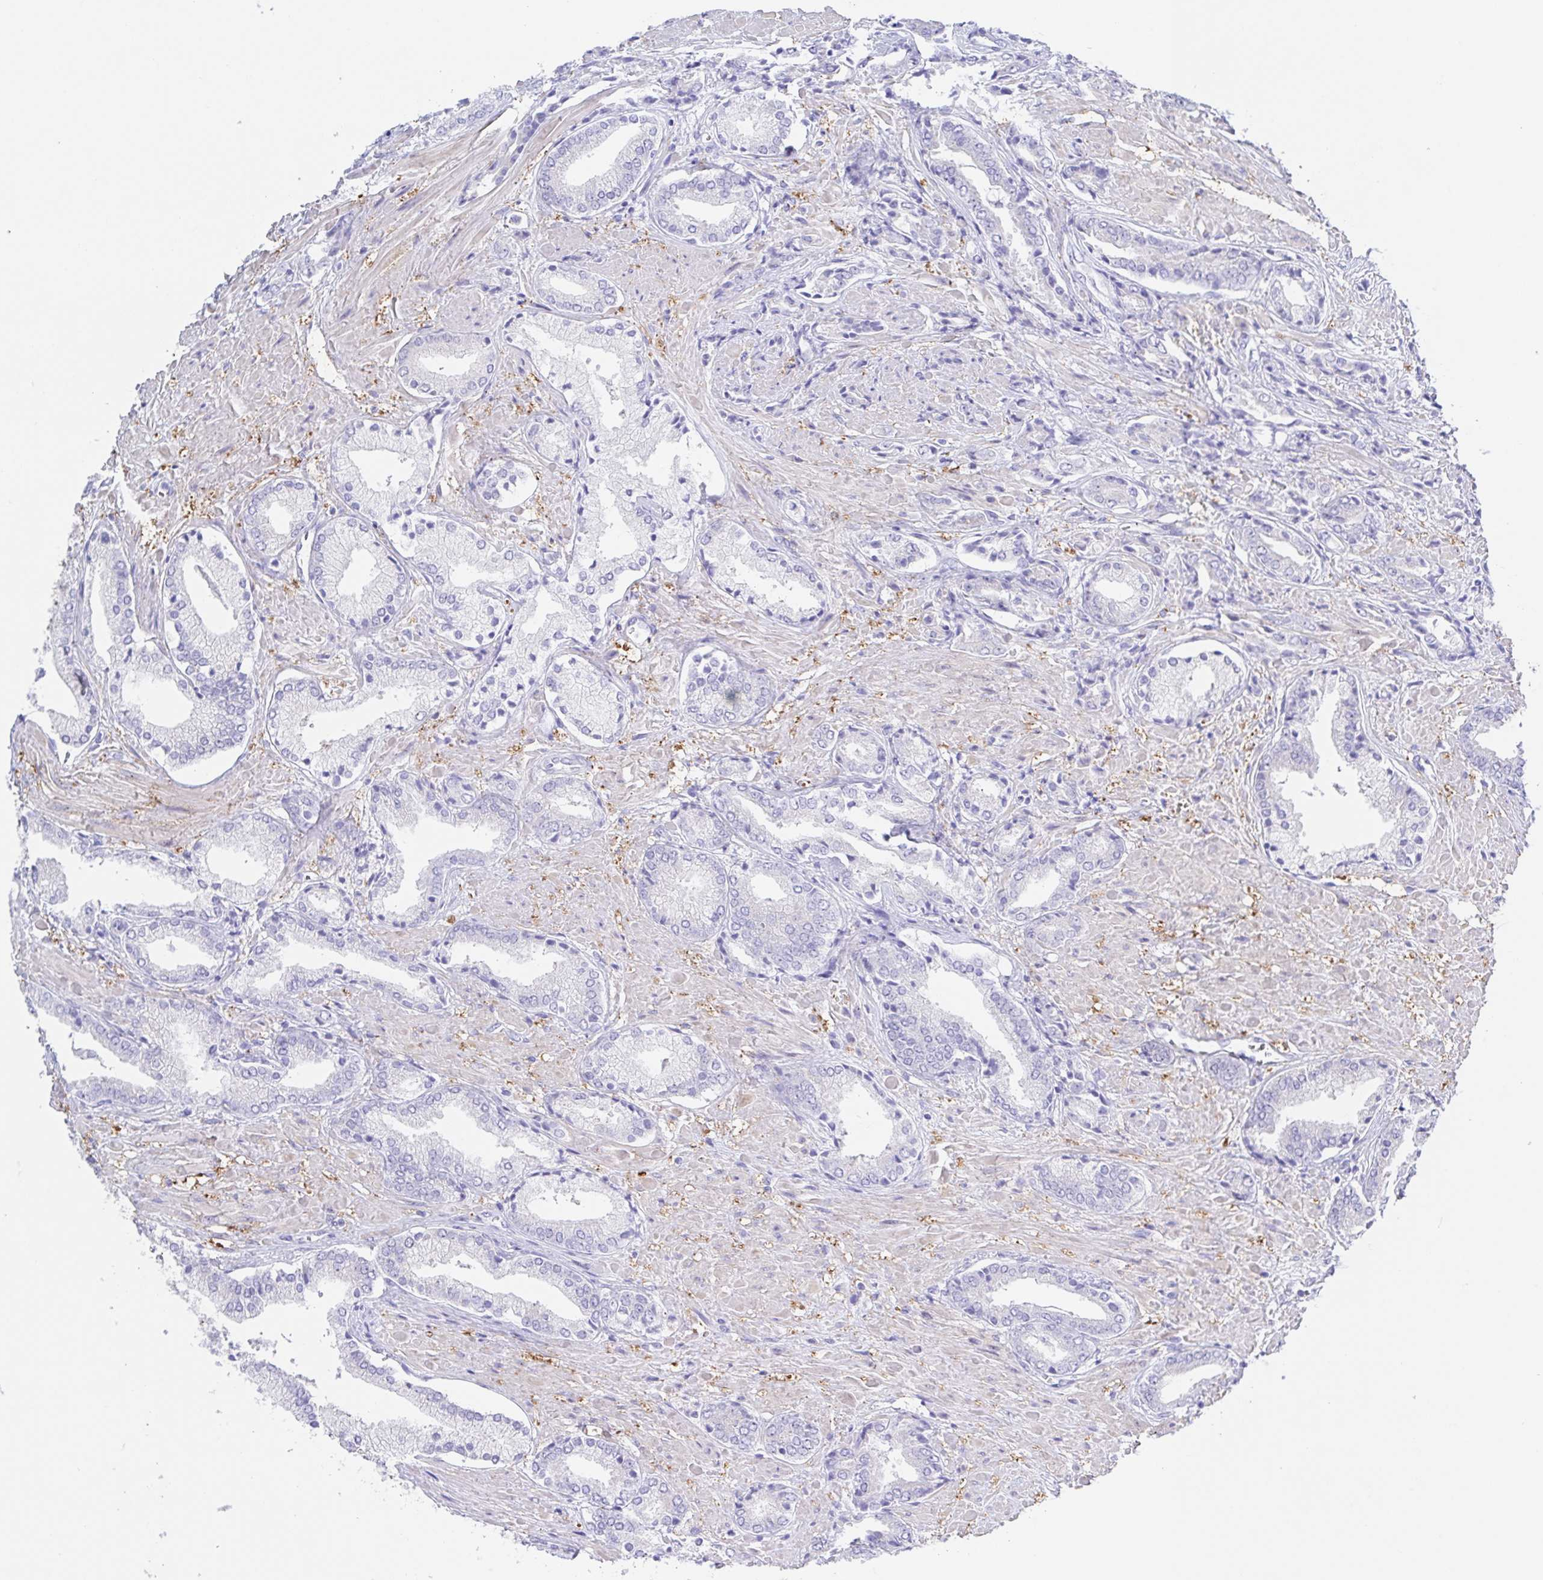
{"staining": {"intensity": "negative", "quantity": "none", "location": "none"}, "tissue": "prostate cancer", "cell_type": "Tumor cells", "image_type": "cancer", "snomed": [{"axis": "morphology", "description": "Adenocarcinoma, High grade"}, {"axis": "topography", "description": "Prostate"}], "caption": "IHC histopathology image of human prostate high-grade adenocarcinoma stained for a protein (brown), which reveals no expression in tumor cells.", "gene": "MUCL3", "patient": {"sex": "male", "age": 56}}